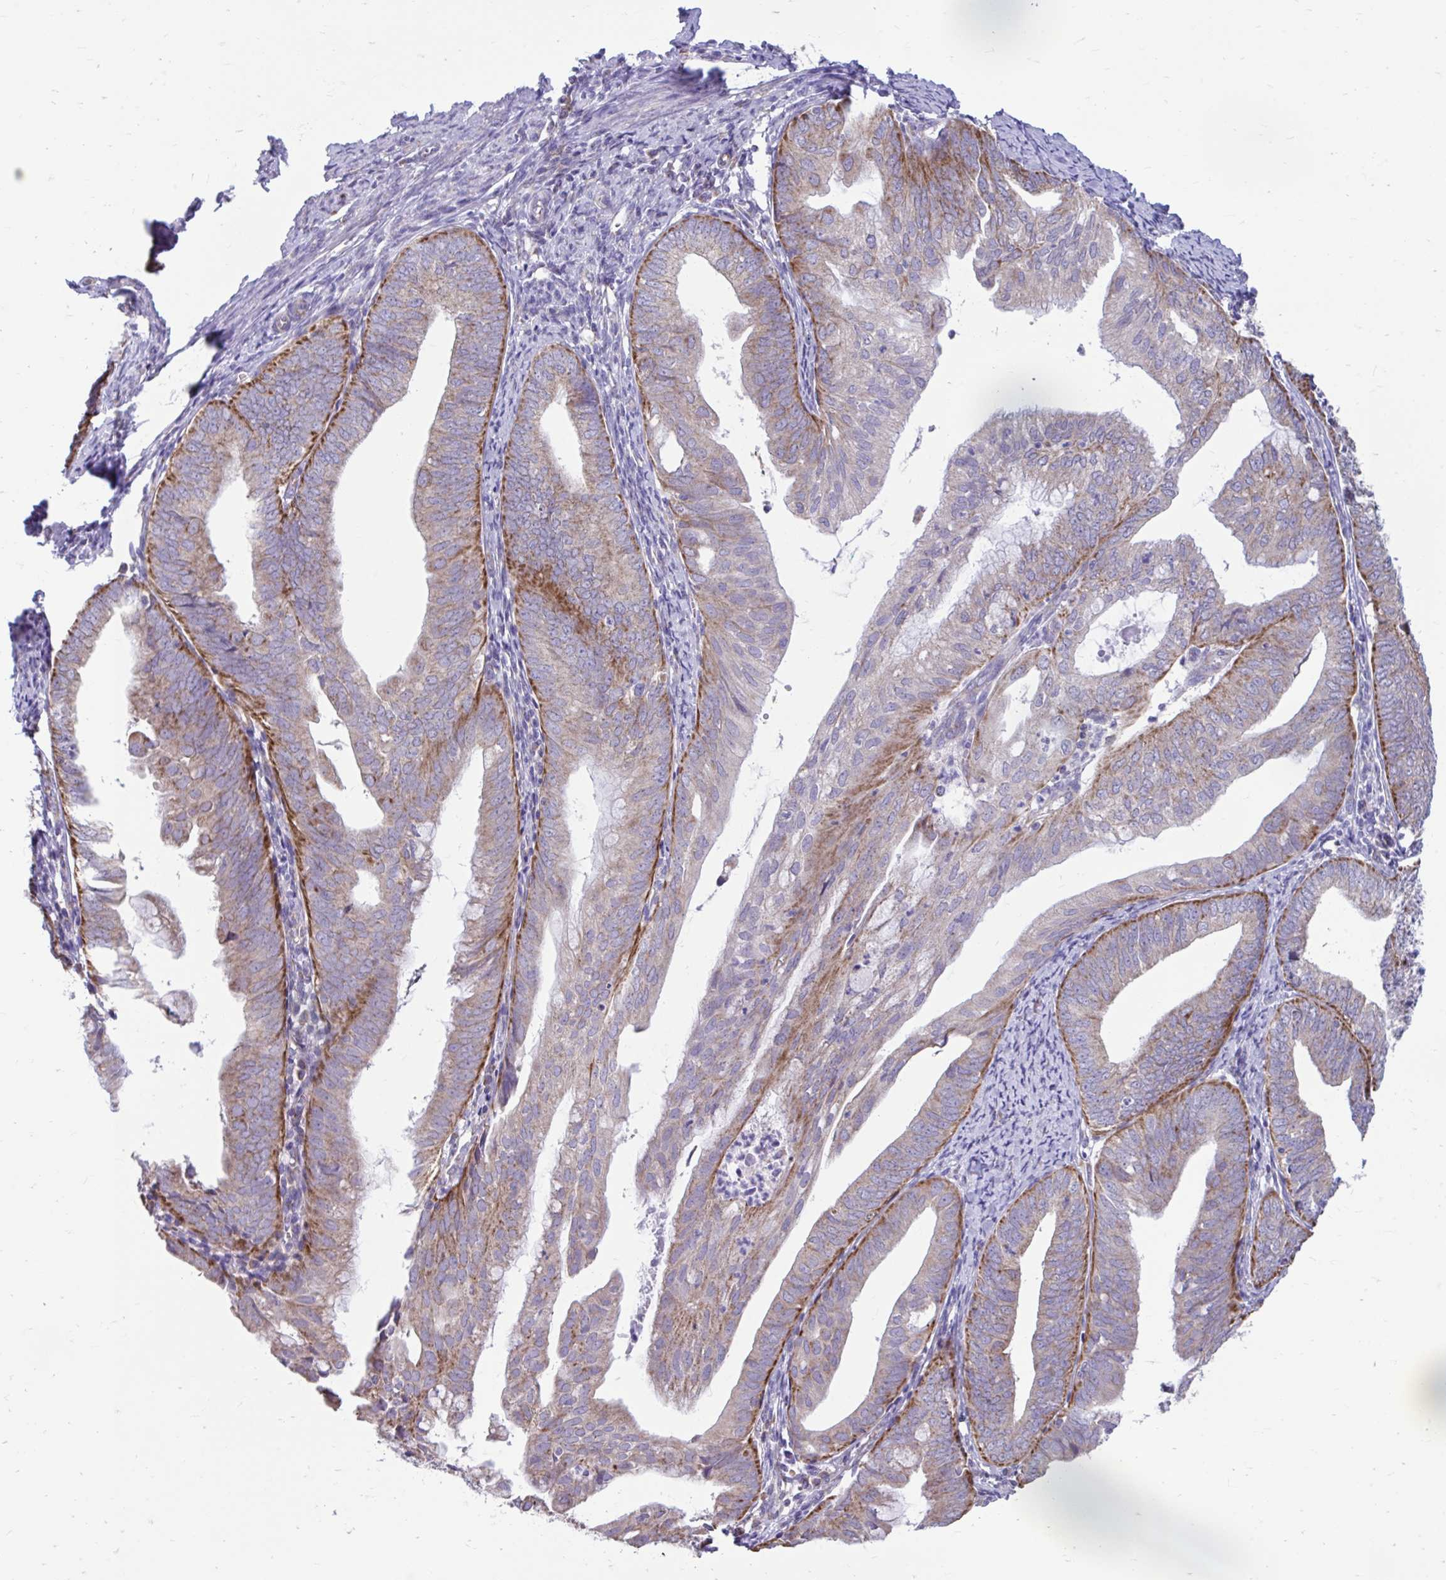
{"staining": {"intensity": "moderate", "quantity": "25%-75%", "location": "cytoplasmic/membranous"}, "tissue": "endometrial cancer", "cell_type": "Tumor cells", "image_type": "cancer", "snomed": [{"axis": "morphology", "description": "Adenocarcinoma, NOS"}, {"axis": "topography", "description": "Endometrium"}], "caption": "Human endometrial cancer (adenocarcinoma) stained for a protein (brown) displays moderate cytoplasmic/membranous positive positivity in about 25%-75% of tumor cells.", "gene": "LINGO4", "patient": {"sex": "female", "age": 75}}